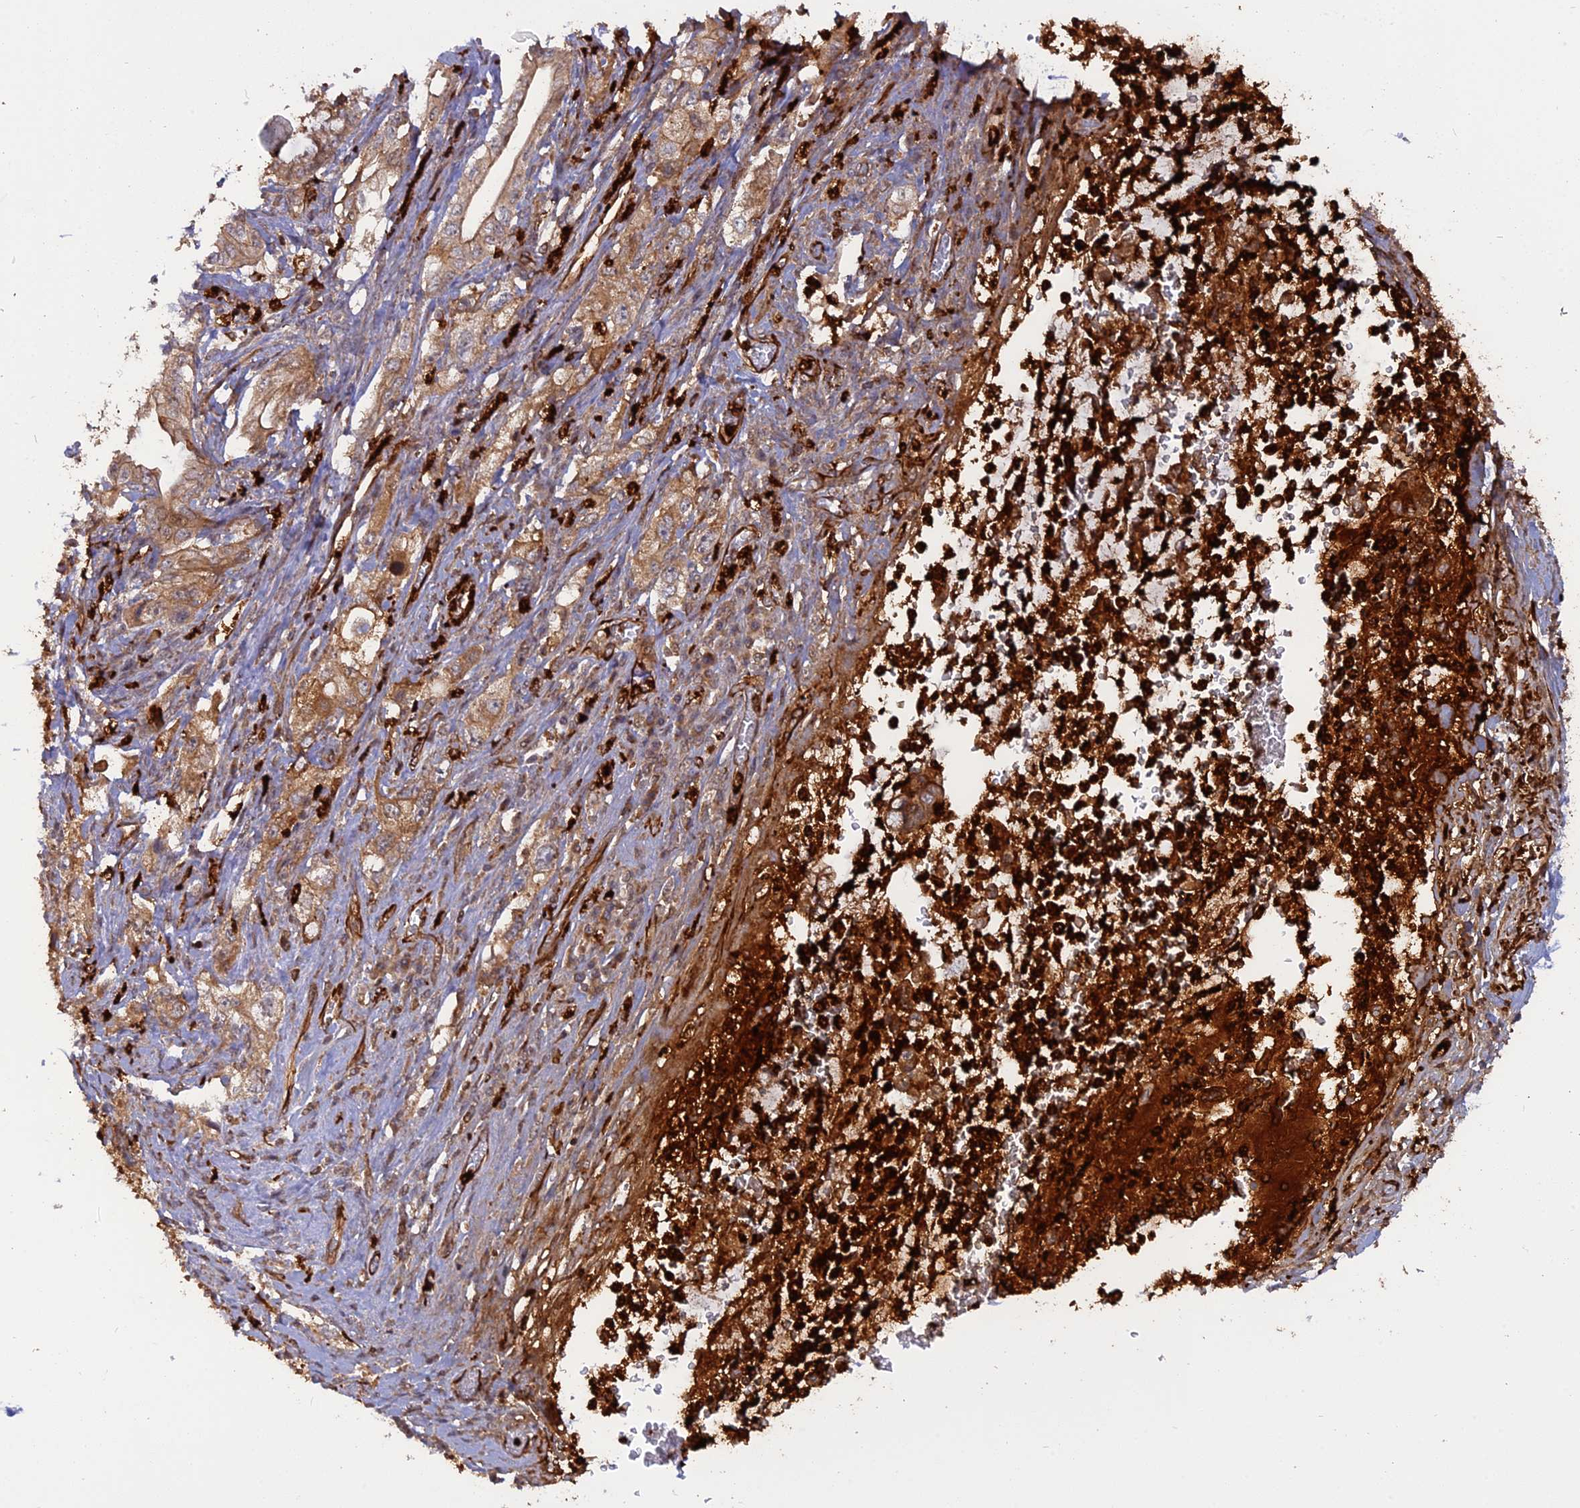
{"staining": {"intensity": "moderate", "quantity": ">75%", "location": "cytoplasmic/membranous"}, "tissue": "pancreatic cancer", "cell_type": "Tumor cells", "image_type": "cancer", "snomed": [{"axis": "morphology", "description": "Adenocarcinoma, NOS"}, {"axis": "topography", "description": "Pancreas"}], "caption": "Pancreatic cancer (adenocarcinoma) was stained to show a protein in brown. There is medium levels of moderate cytoplasmic/membranous staining in about >75% of tumor cells. The staining is performed using DAB (3,3'-diaminobenzidine) brown chromogen to label protein expression. The nuclei are counter-stained blue using hematoxylin.", "gene": "PHLDB3", "patient": {"sex": "female", "age": 73}}